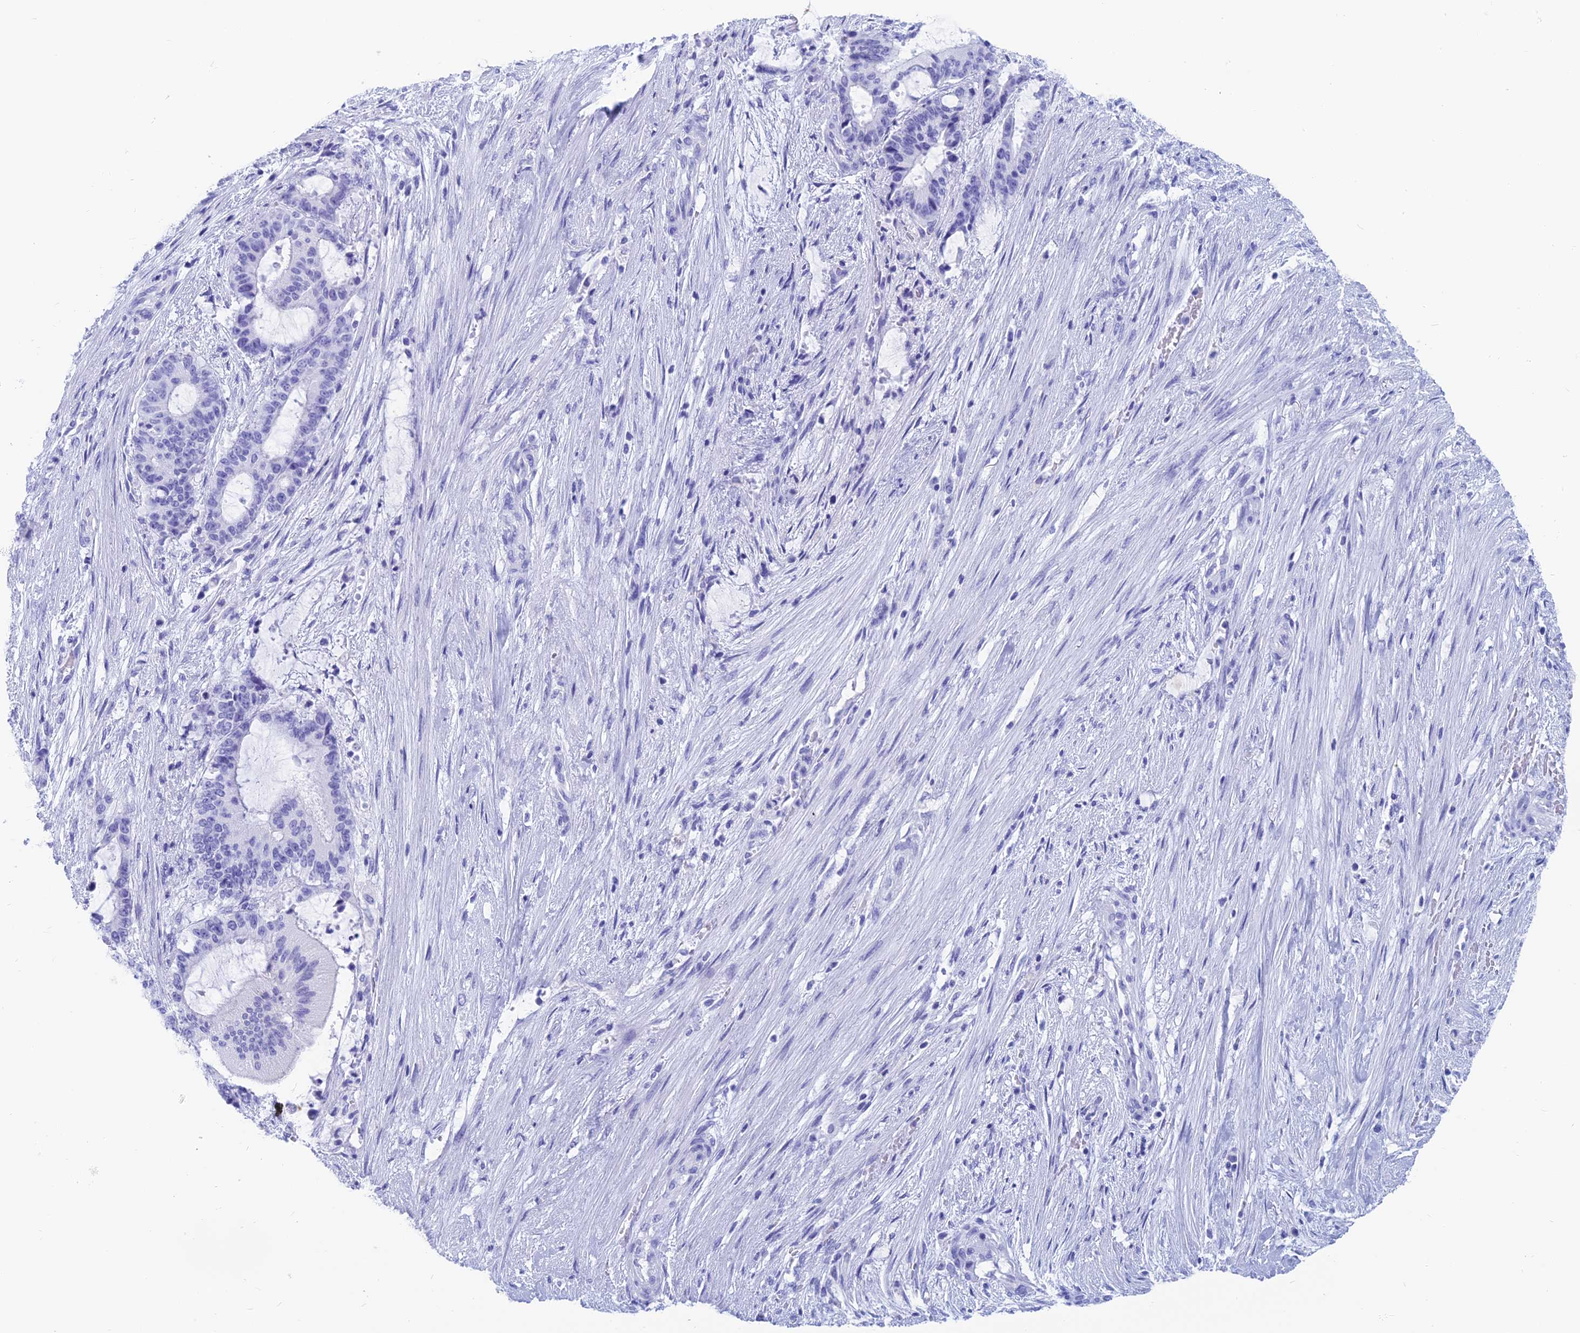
{"staining": {"intensity": "negative", "quantity": "none", "location": "none"}, "tissue": "liver cancer", "cell_type": "Tumor cells", "image_type": "cancer", "snomed": [{"axis": "morphology", "description": "Normal tissue, NOS"}, {"axis": "morphology", "description": "Cholangiocarcinoma"}, {"axis": "topography", "description": "Liver"}, {"axis": "topography", "description": "Peripheral nerve tissue"}], "caption": "Image shows no protein positivity in tumor cells of liver cancer (cholangiocarcinoma) tissue. (DAB (3,3'-diaminobenzidine) immunohistochemistry (IHC), high magnification).", "gene": "CAPS", "patient": {"sex": "female", "age": 73}}